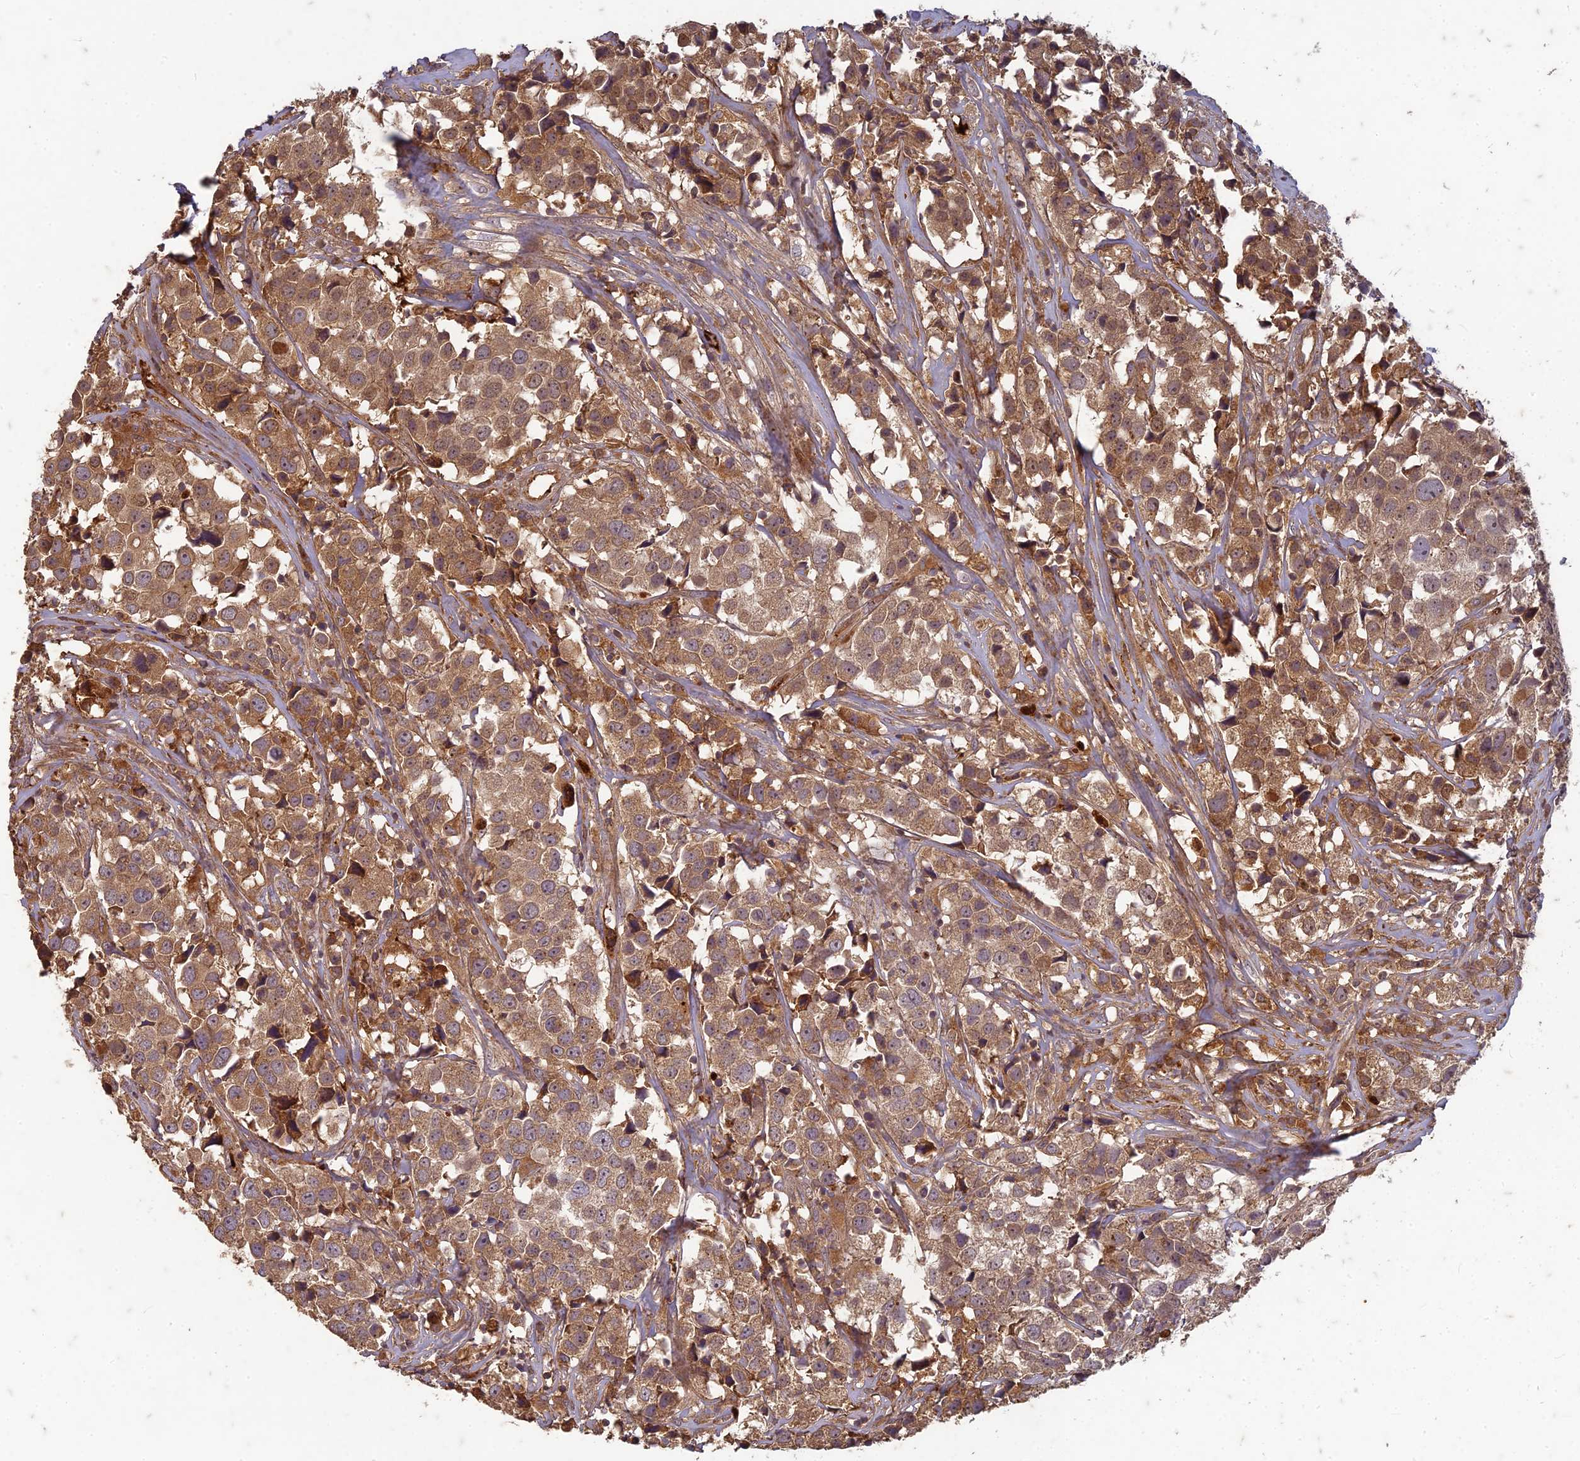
{"staining": {"intensity": "moderate", "quantity": ">75%", "location": "cytoplasmic/membranous"}, "tissue": "urothelial cancer", "cell_type": "Tumor cells", "image_type": "cancer", "snomed": [{"axis": "morphology", "description": "Urothelial carcinoma, High grade"}, {"axis": "topography", "description": "Urinary bladder"}], "caption": "A high-resolution photomicrograph shows immunohistochemistry (IHC) staining of high-grade urothelial carcinoma, which demonstrates moderate cytoplasmic/membranous expression in about >75% of tumor cells.", "gene": "TCF25", "patient": {"sex": "female", "age": 75}}